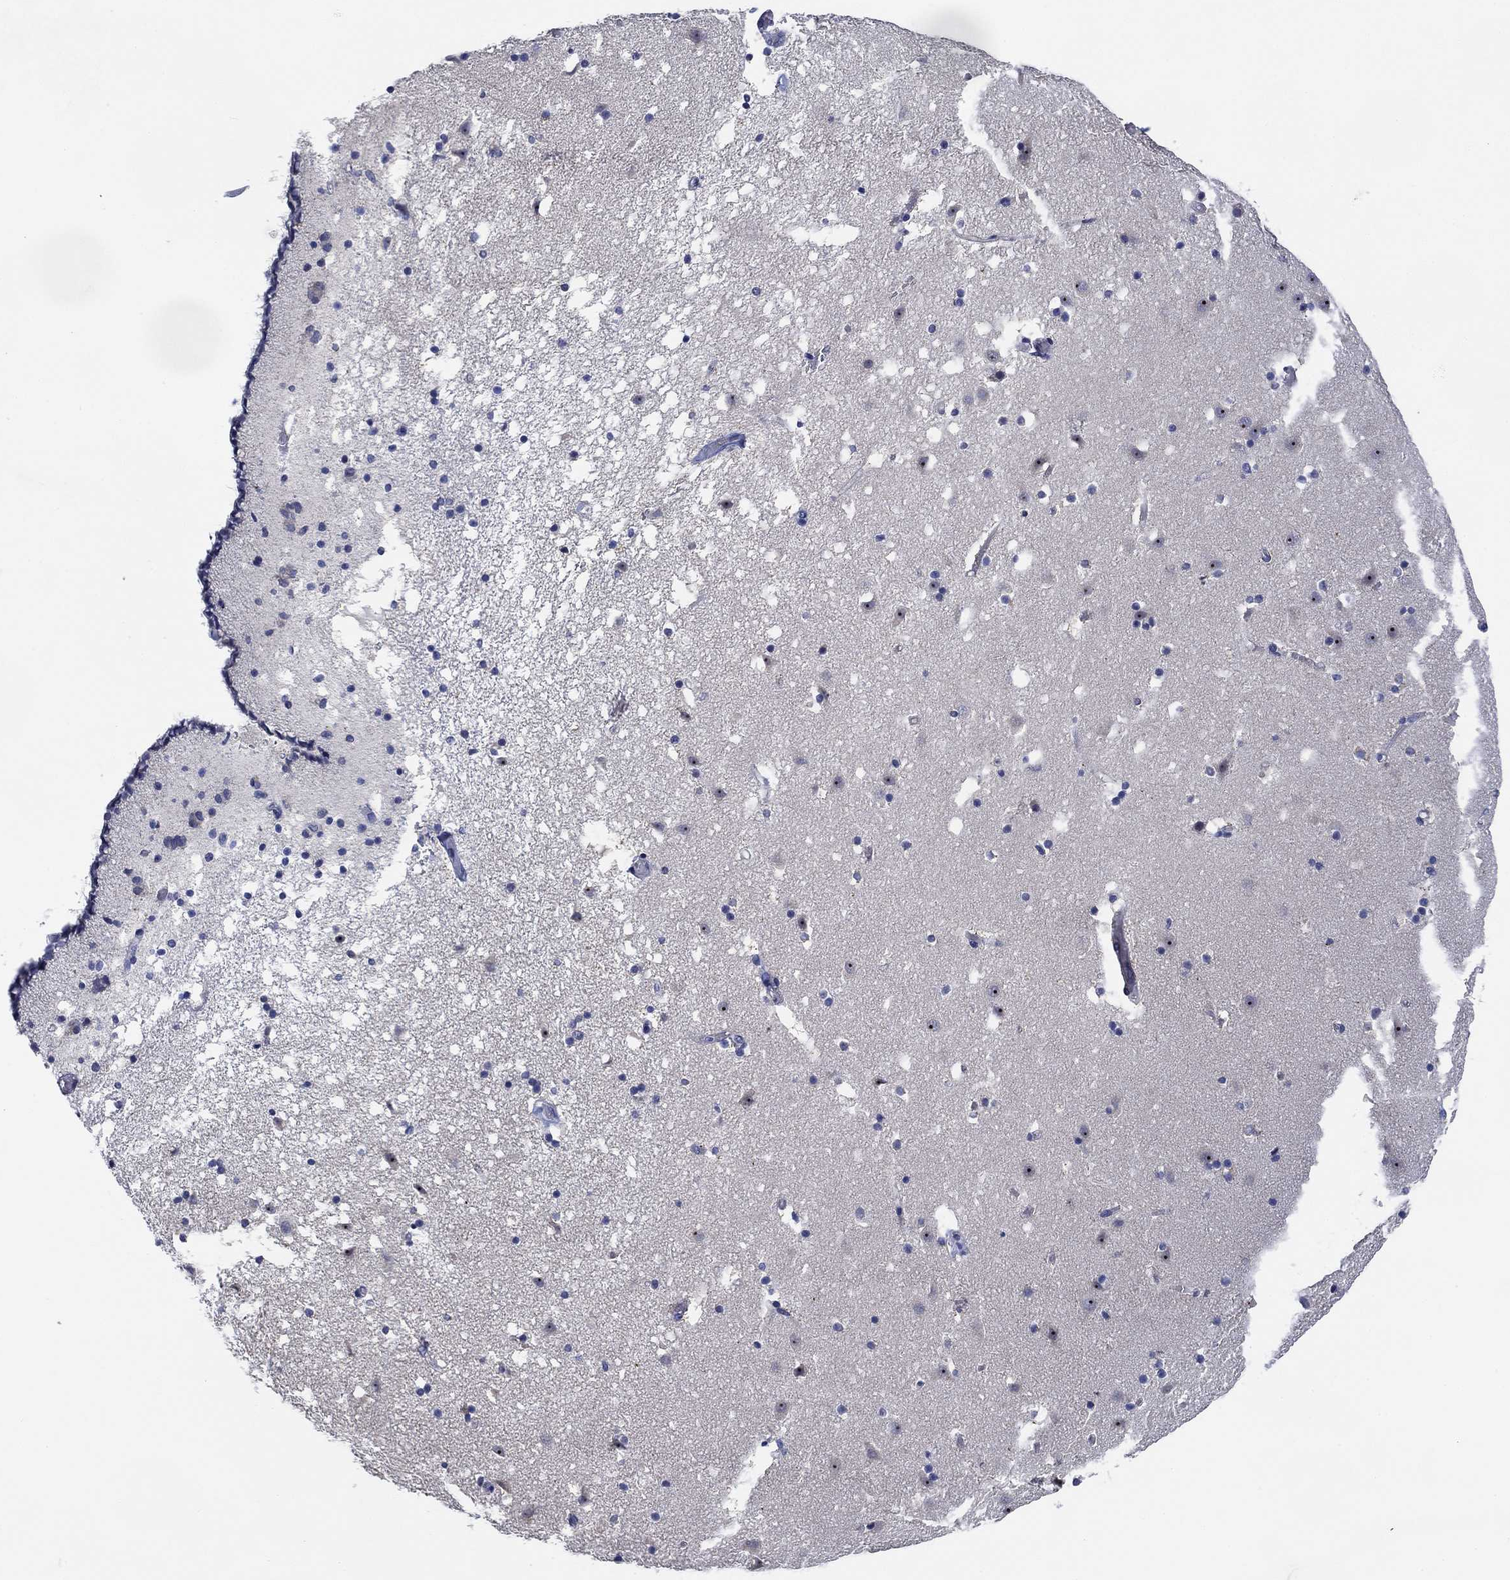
{"staining": {"intensity": "negative", "quantity": "none", "location": "none"}, "tissue": "caudate", "cell_type": "Glial cells", "image_type": "normal", "snomed": [{"axis": "morphology", "description": "Normal tissue, NOS"}, {"axis": "topography", "description": "Lateral ventricle wall"}], "caption": "Immunohistochemistry (IHC) image of normal caudate: caudate stained with DAB shows no significant protein expression in glial cells. Nuclei are stained in blue.", "gene": "DAZL", "patient": {"sex": "female", "age": 42}}